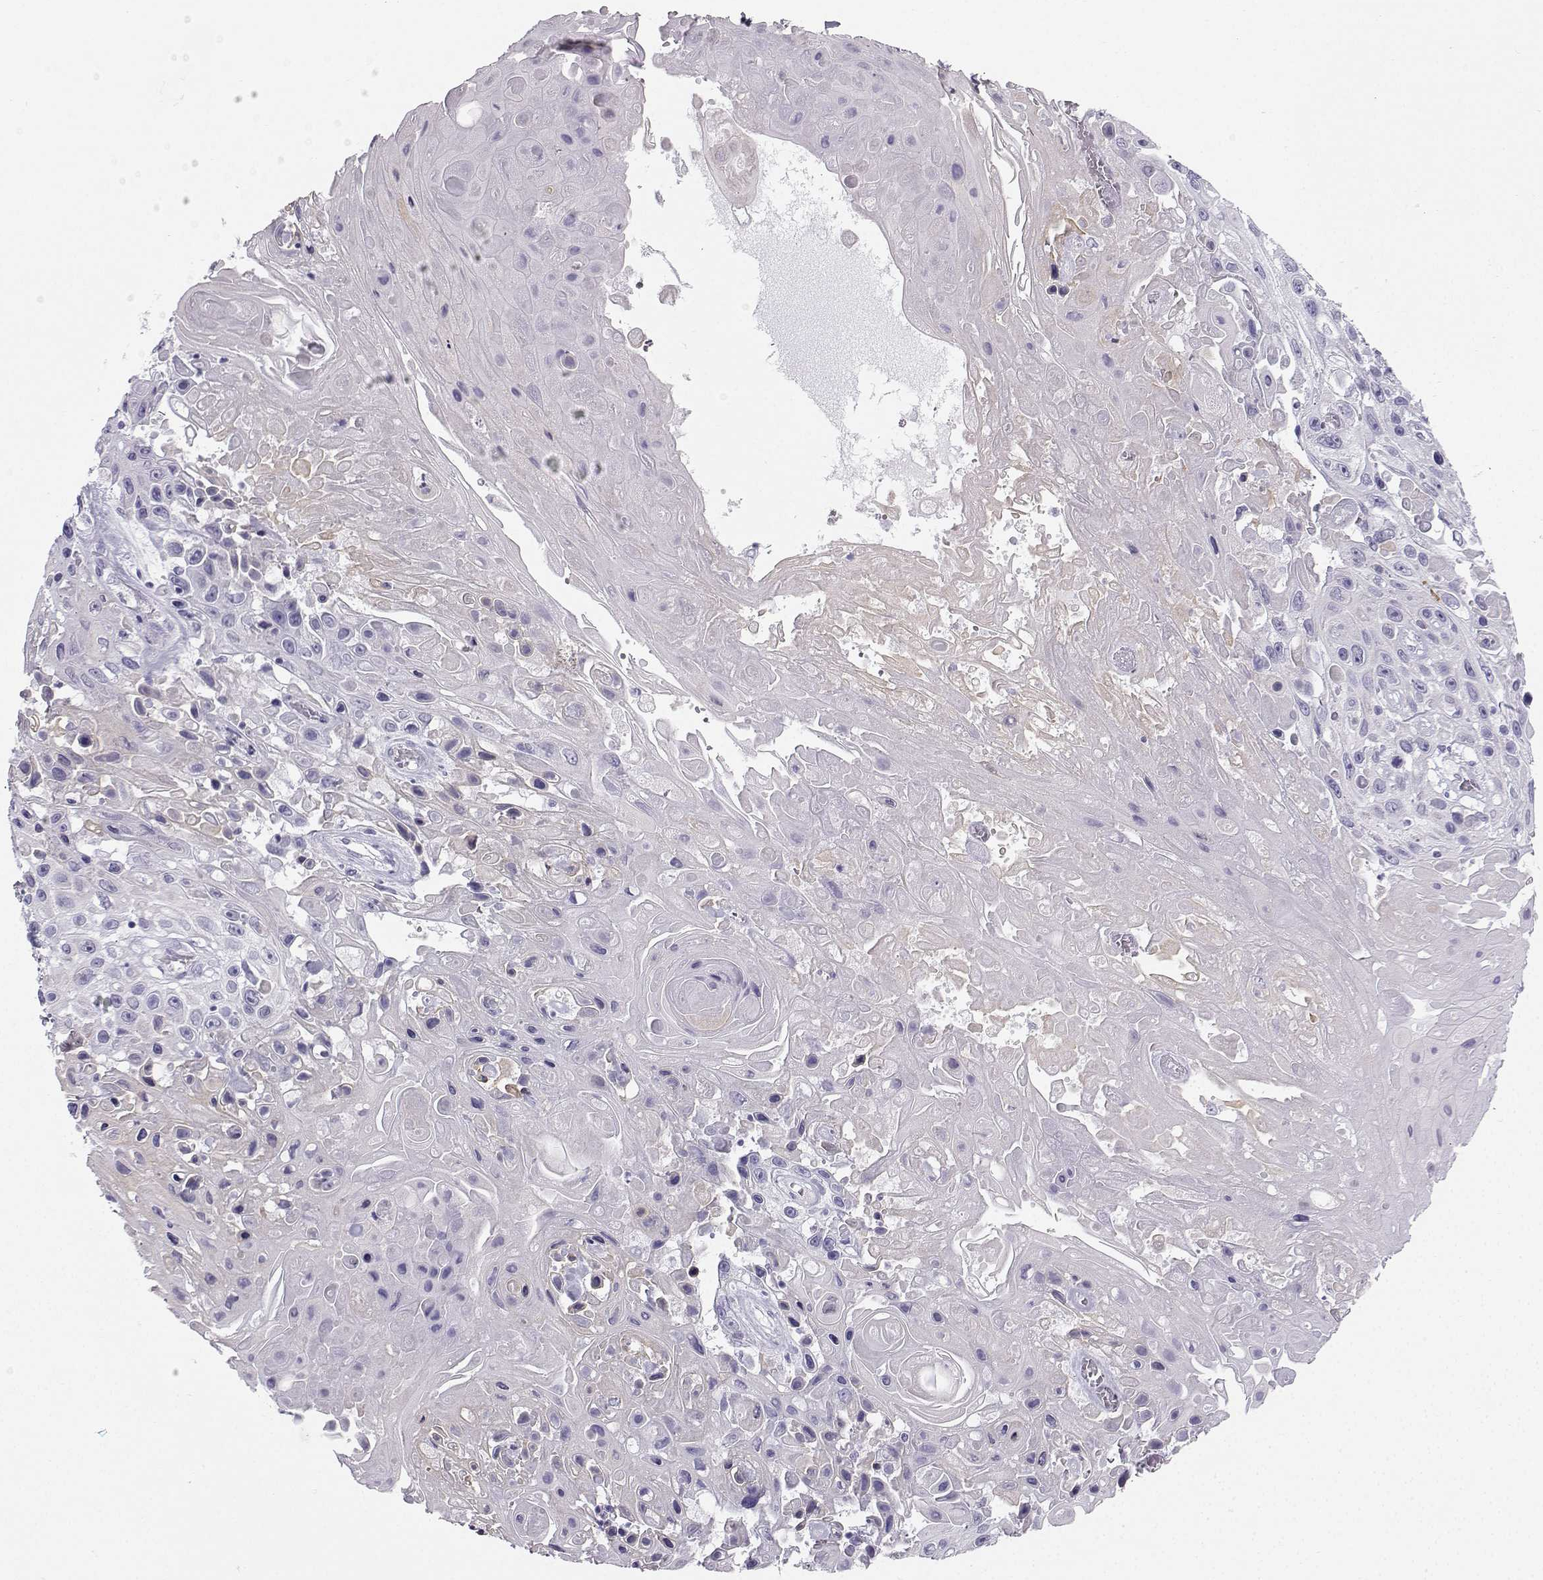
{"staining": {"intensity": "negative", "quantity": "none", "location": "none"}, "tissue": "skin cancer", "cell_type": "Tumor cells", "image_type": "cancer", "snomed": [{"axis": "morphology", "description": "Squamous cell carcinoma, NOS"}, {"axis": "topography", "description": "Skin"}], "caption": "IHC of skin cancer (squamous cell carcinoma) exhibits no positivity in tumor cells.", "gene": "IQCD", "patient": {"sex": "male", "age": 82}}